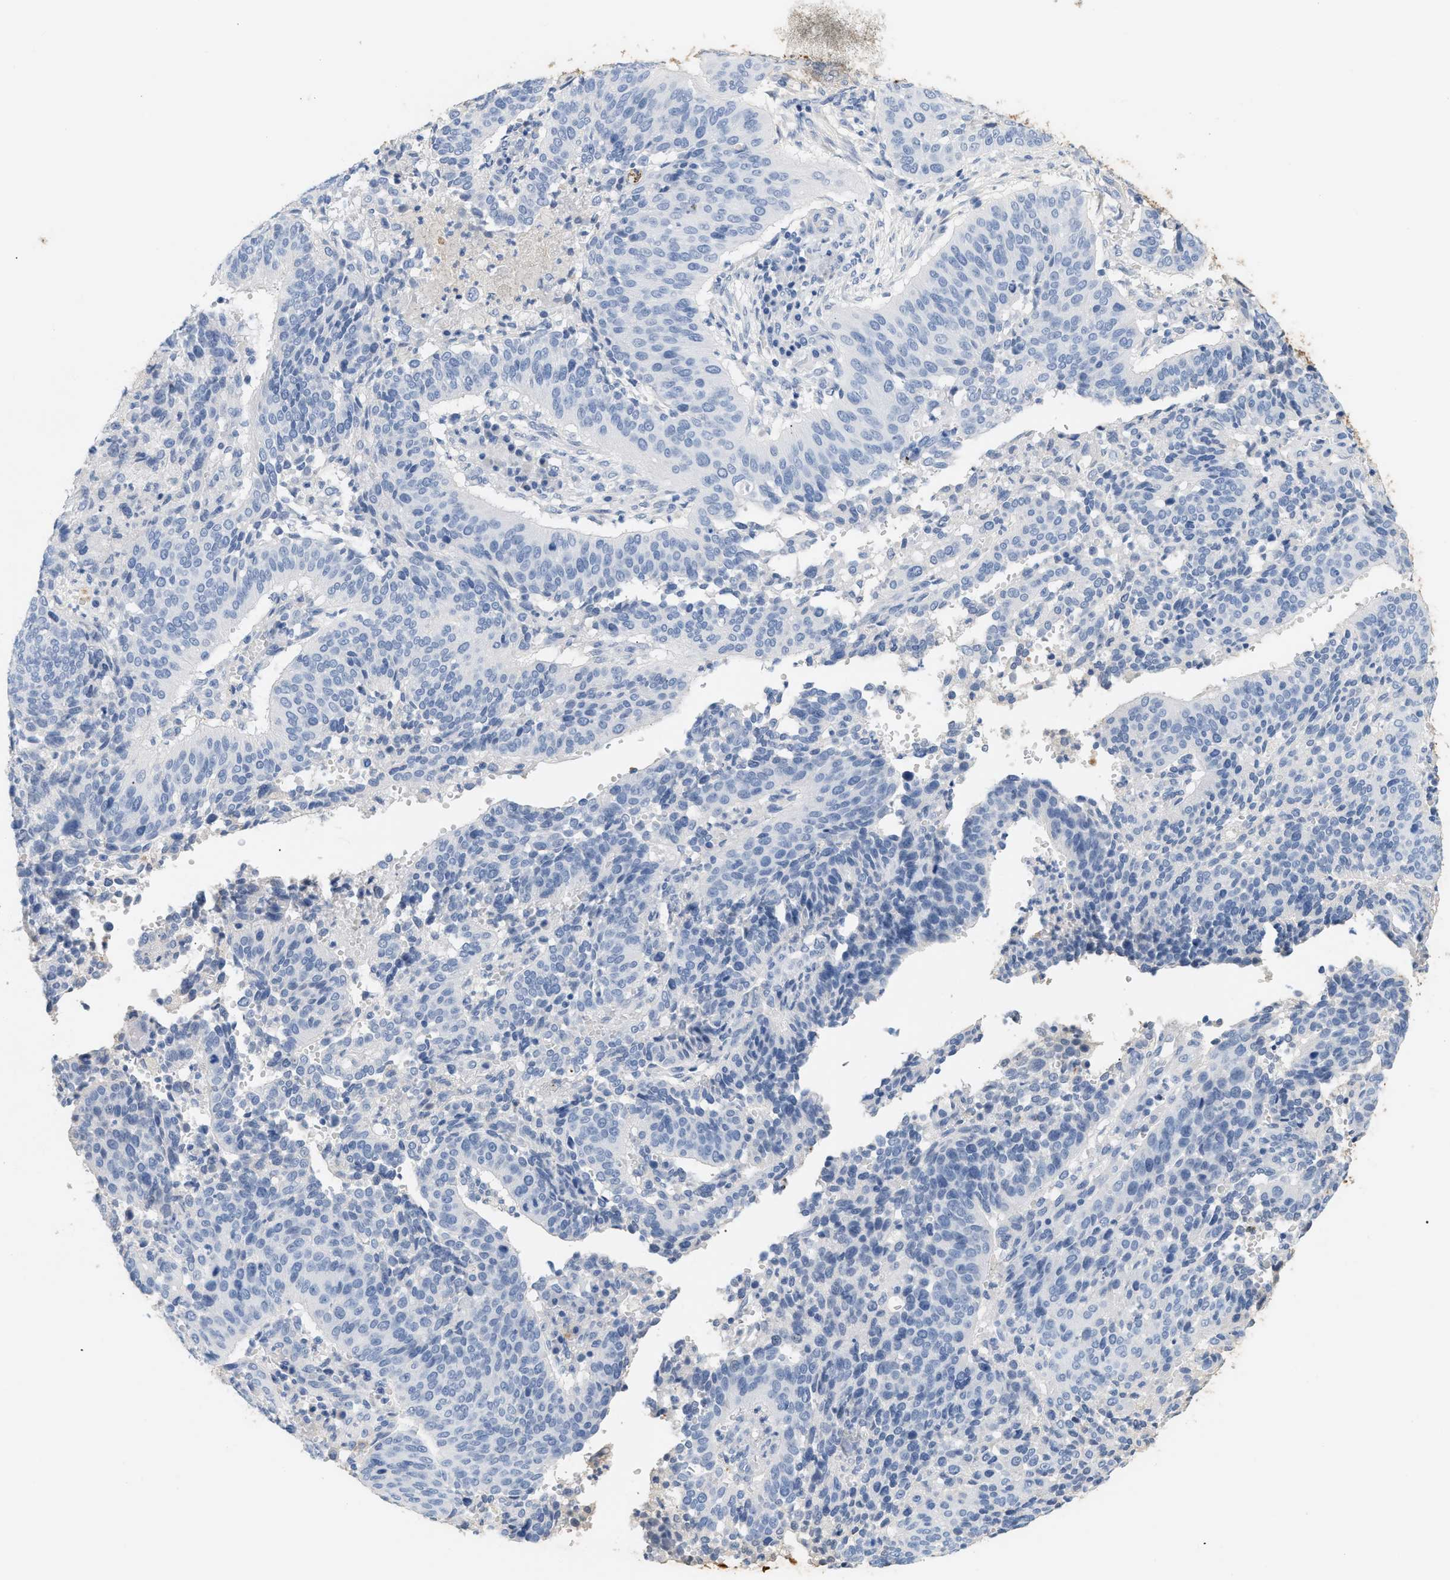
{"staining": {"intensity": "negative", "quantity": "none", "location": "none"}, "tissue": "cervical cancer", "cell_type": "Tumor cells", "image_type": "cancer", "snomed": [{"axis": "morphology", "description": "Normal tissue, NOS"}, {"axis": "morphology", "description": "Squamous cell carcinoma, NOS"}, {"axis": "topography", "description": "Cervix"}], "caption": "Immunohistochemistry (IHC) of cervical cancer (squamous cell carcinoma) reveals no expression in tumor cells.", "gene": "CFH", "patient": {"sex": "female", "age": 39}}